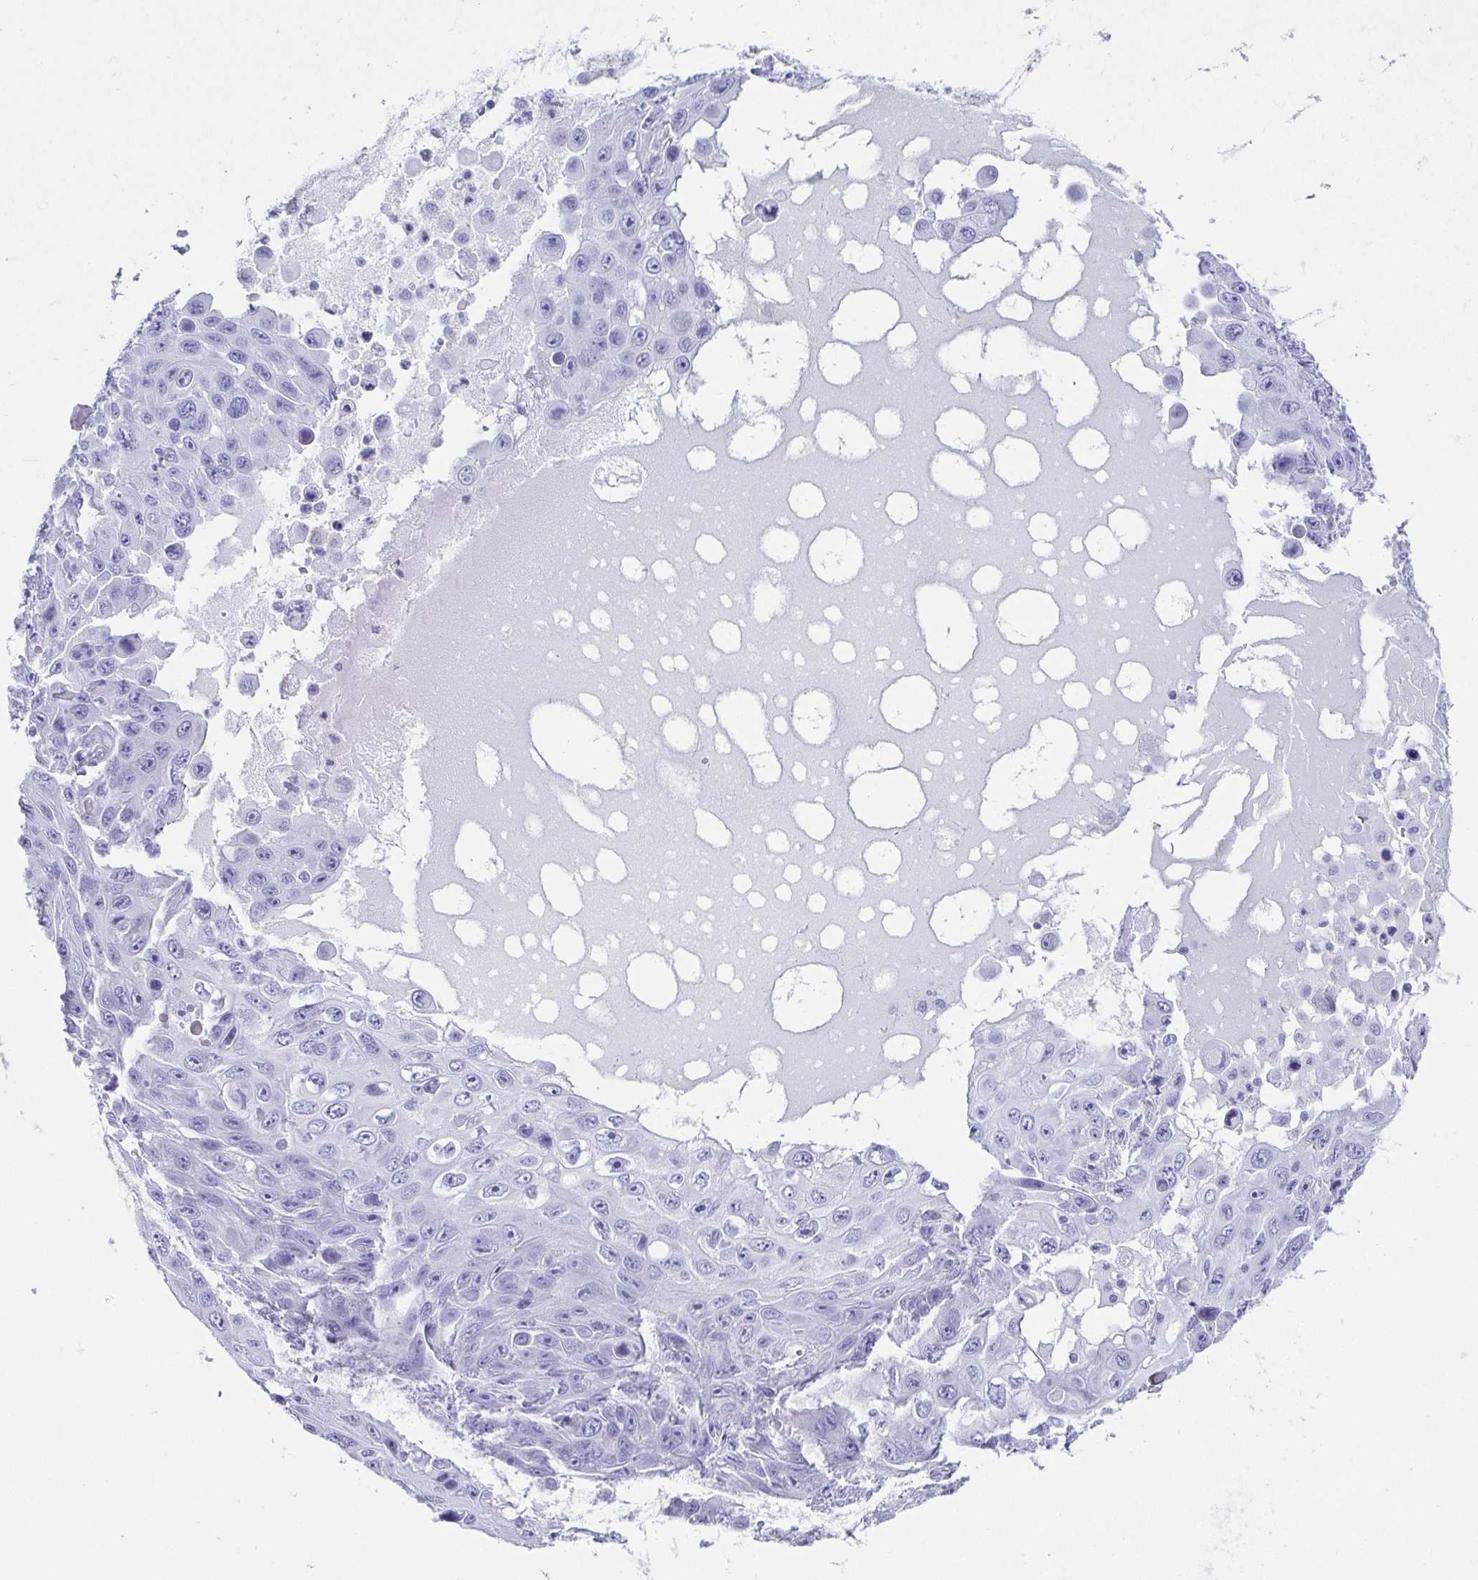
{"staining": {"intensity": "negative", "quantity": "none", "location": "none"}, "tissue": "skin cancer", "cell_type": "Tumor cells", "image_type": "cancer", "snomed": [{"axis": "morphology", "description": "Squamous cell carcinoma, NOS"}, {"axis": "topography", "description": "Skin"}], "caption": "Image shows no significant protein positivity in tumor cells of skin cancer (squamous cell carcinoma). (DAB (3,3'-diaminobenzidine) IHC, high magnification).", "gene": "CD164L2", "patient": {"sex": "male", "age": 82}}